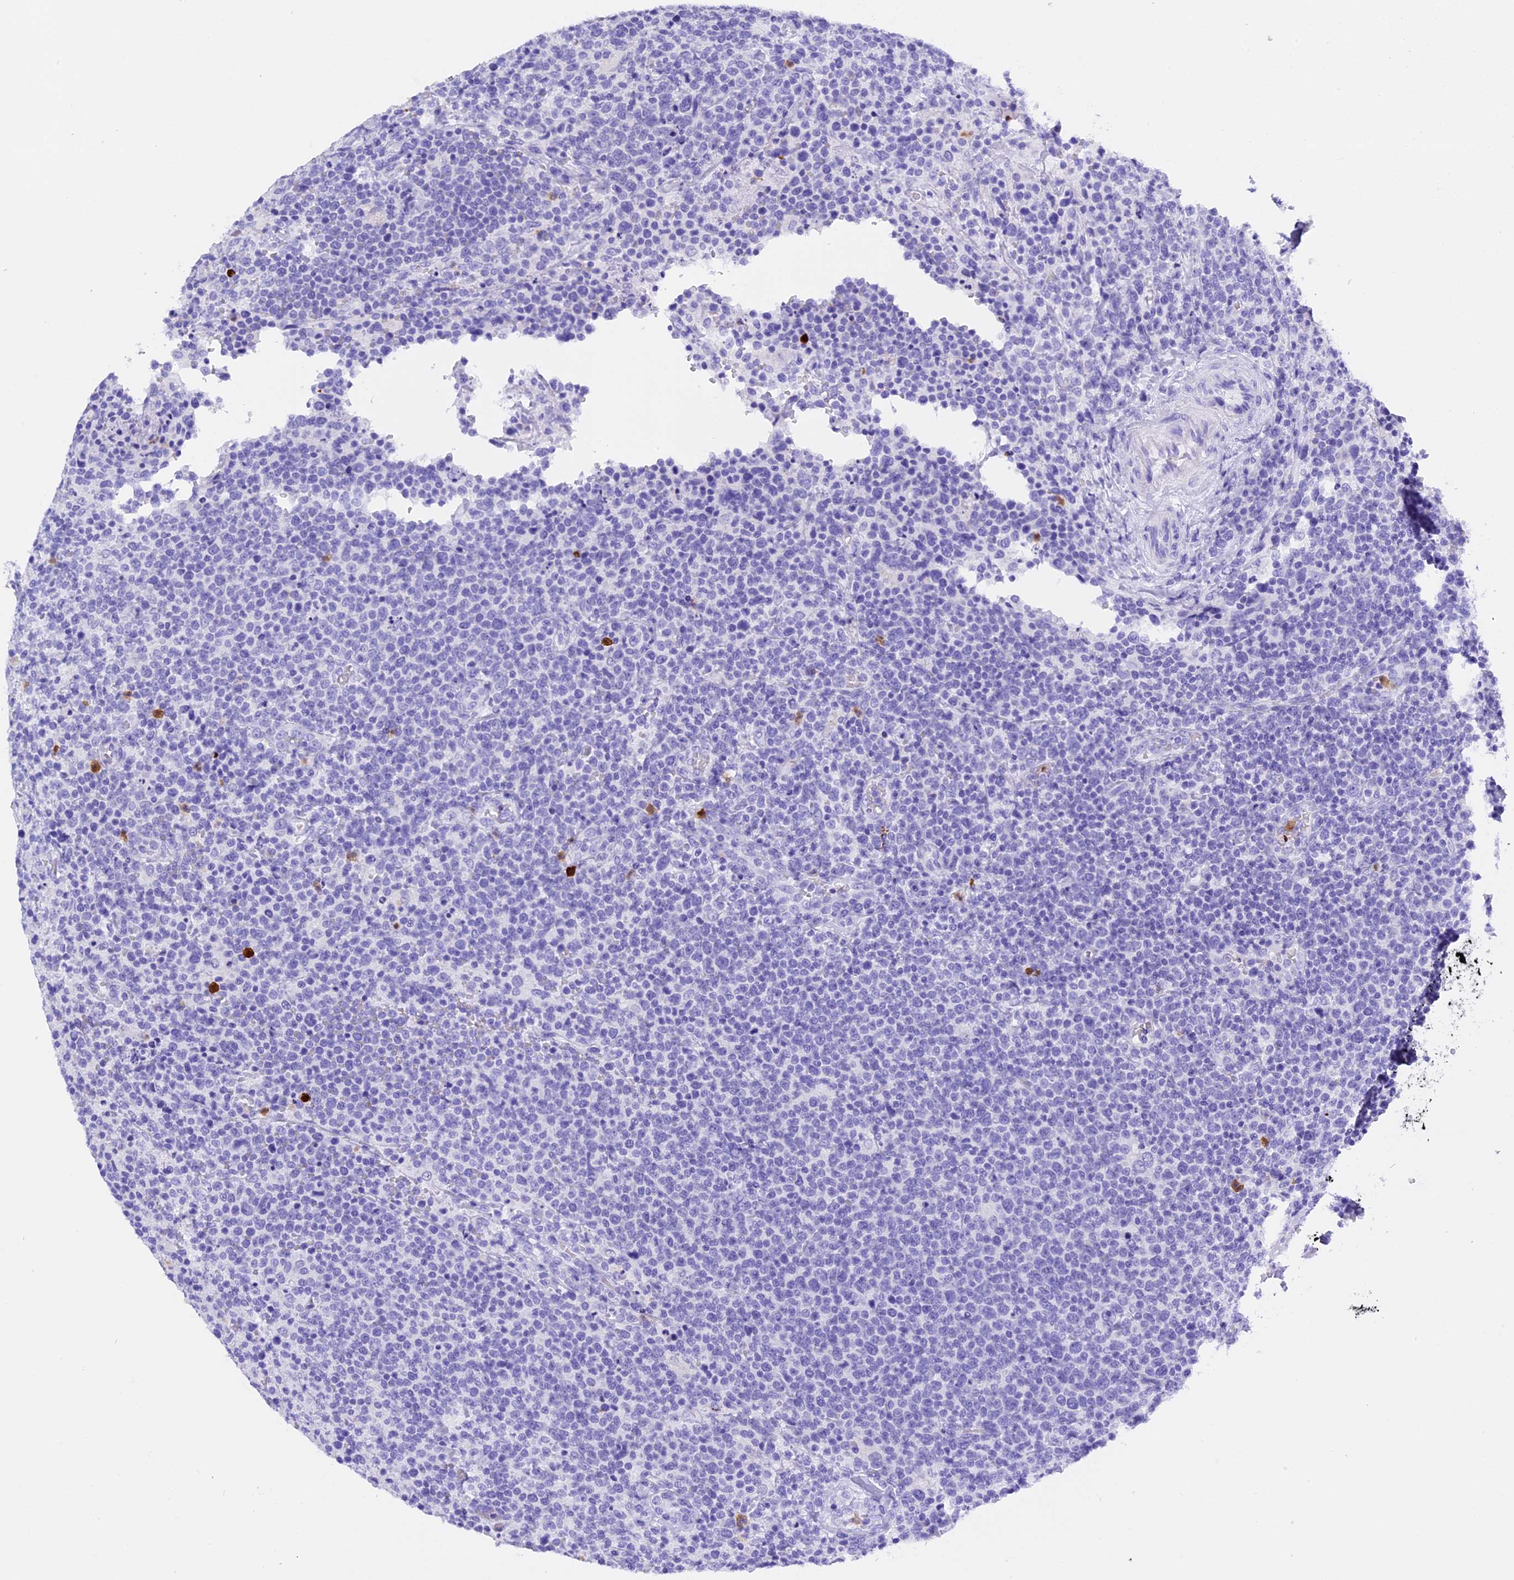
{"staining": {"intensity": "negative", "quantity": "none", "location": "none"}, "tissue": "lymphoma", "cell_type": "Tumor cells", "image_type": "cancer", "snomed": [{"axis": "morphology", "description": "Malignant lymphoma, non-Hodgkin's type, High grade"}, {"axis": "topography", "description": "Lymph node"}], "caption": "Tumor cells show no significant protein staining in high-grade malignant lymphoma, non-Hodgkin's type.", "gene": "CLC", "patient": {"sex": "male", "age": 61}}